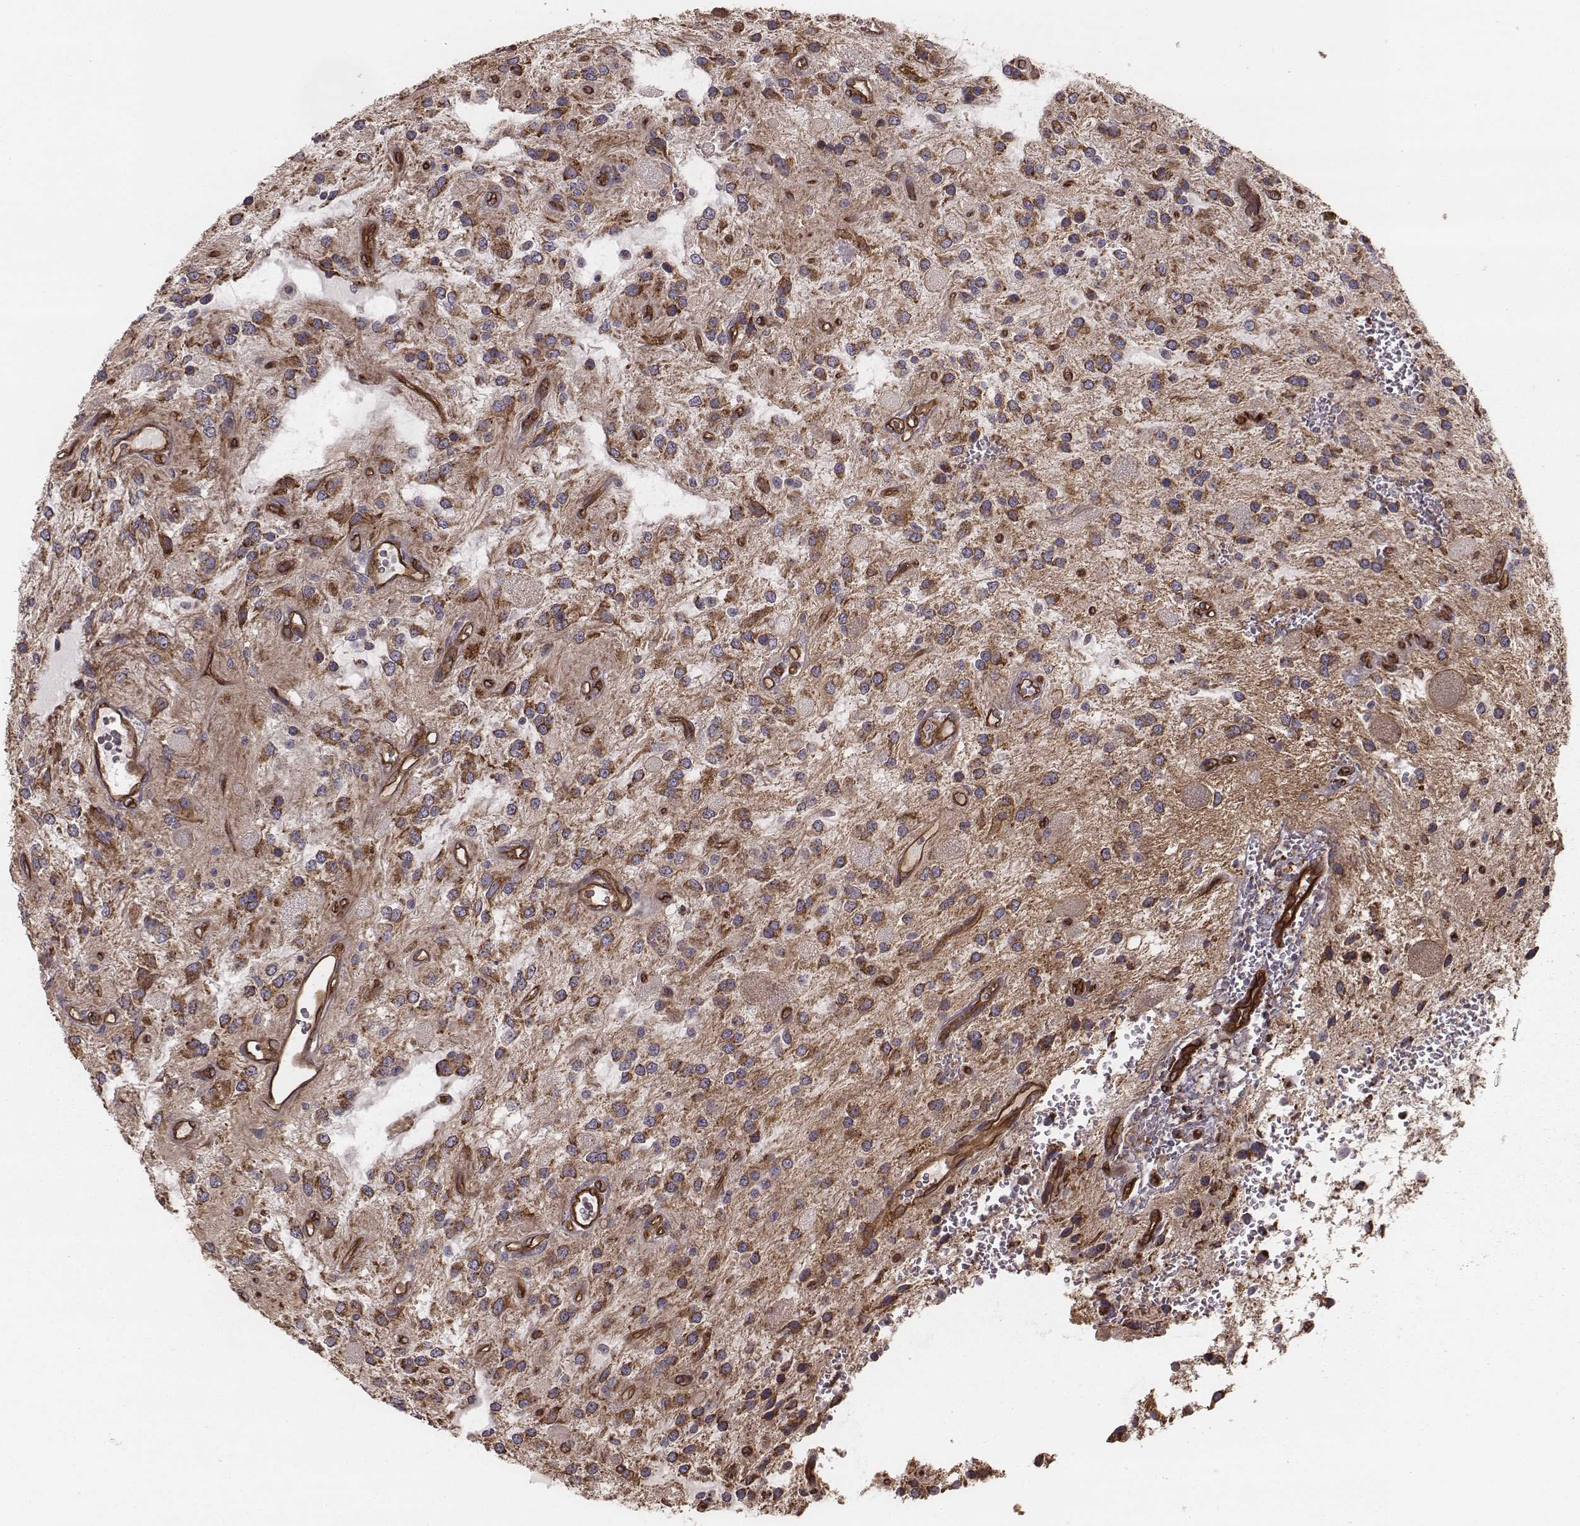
{"staining": {"intensity": "moderate", "quantity": "25%-75%", "location": "cytoplasmic/membranous"}, "tissue": "glioma", "cell_type": "Tumor cells", "image_type": "cancer", "snomed": [{"axis": "morphology", "description": "Glioma, malignant, Low grade"}, {"axis": "topography", "description": "Cerebellum"}], "caption": "Immunohistochemistry of glioma exhibits medium levels of moderate cytoplasmic/membranous positivity in approximately 25%-75% of tumor cells.", "gene": "PALMD", "patient": {"sex": "female", "age": 14}}